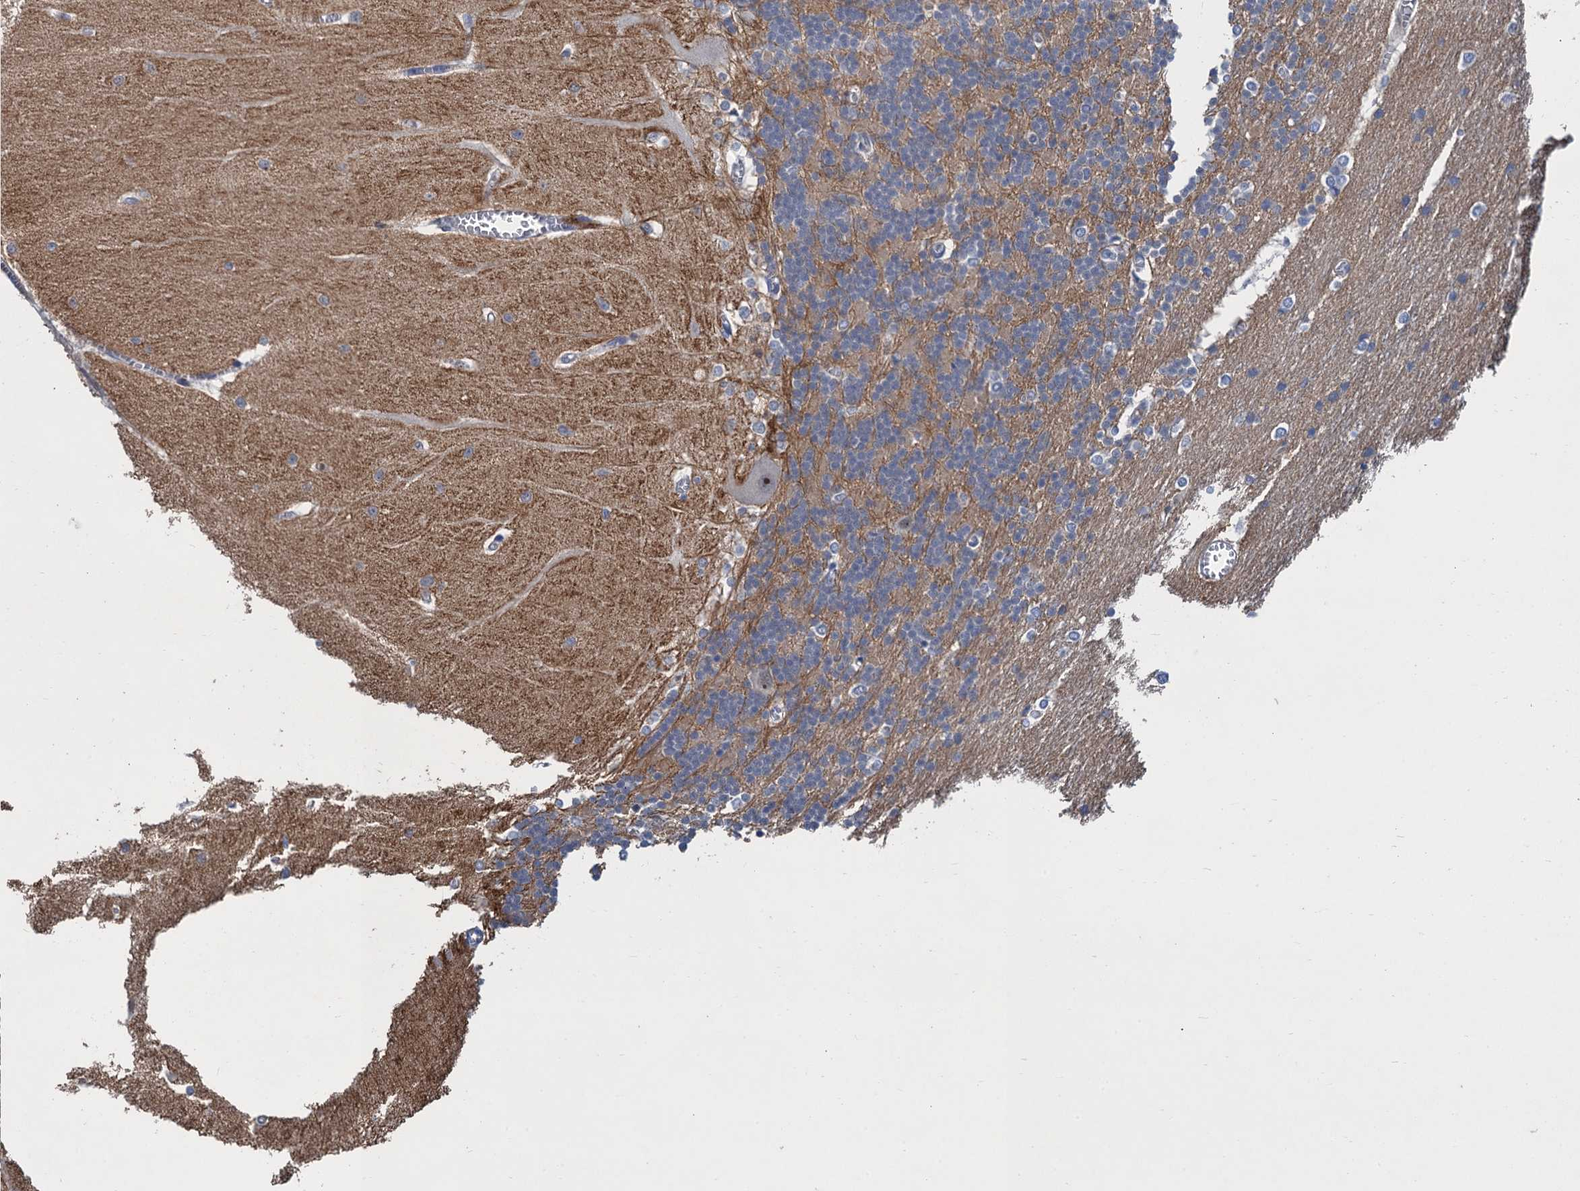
{"staining": {"intensity": "weak", "quantity": ">75%", "location": "cytoplasmic/membranous"}, "tissue": "cerebellum", "cell_type": "Cells in granular layer", "image_type": "normal", "snomed": [{"axis": "morphology", "description": "Normal tissue, NOS"}, {"axis": "topography", "description": "Cerebellum"}], "caption": "This histopathology image shows benign cerebellum stained with immunohistochemistry (IHC) to label a protein in brown. The cytoplasmic/membranous of cells in granular layer show weak positivity for the protein. Nuclei are counter-stained blue.", "gene": "TRAF7", "patient": {"sex": "male", "age": 37}}